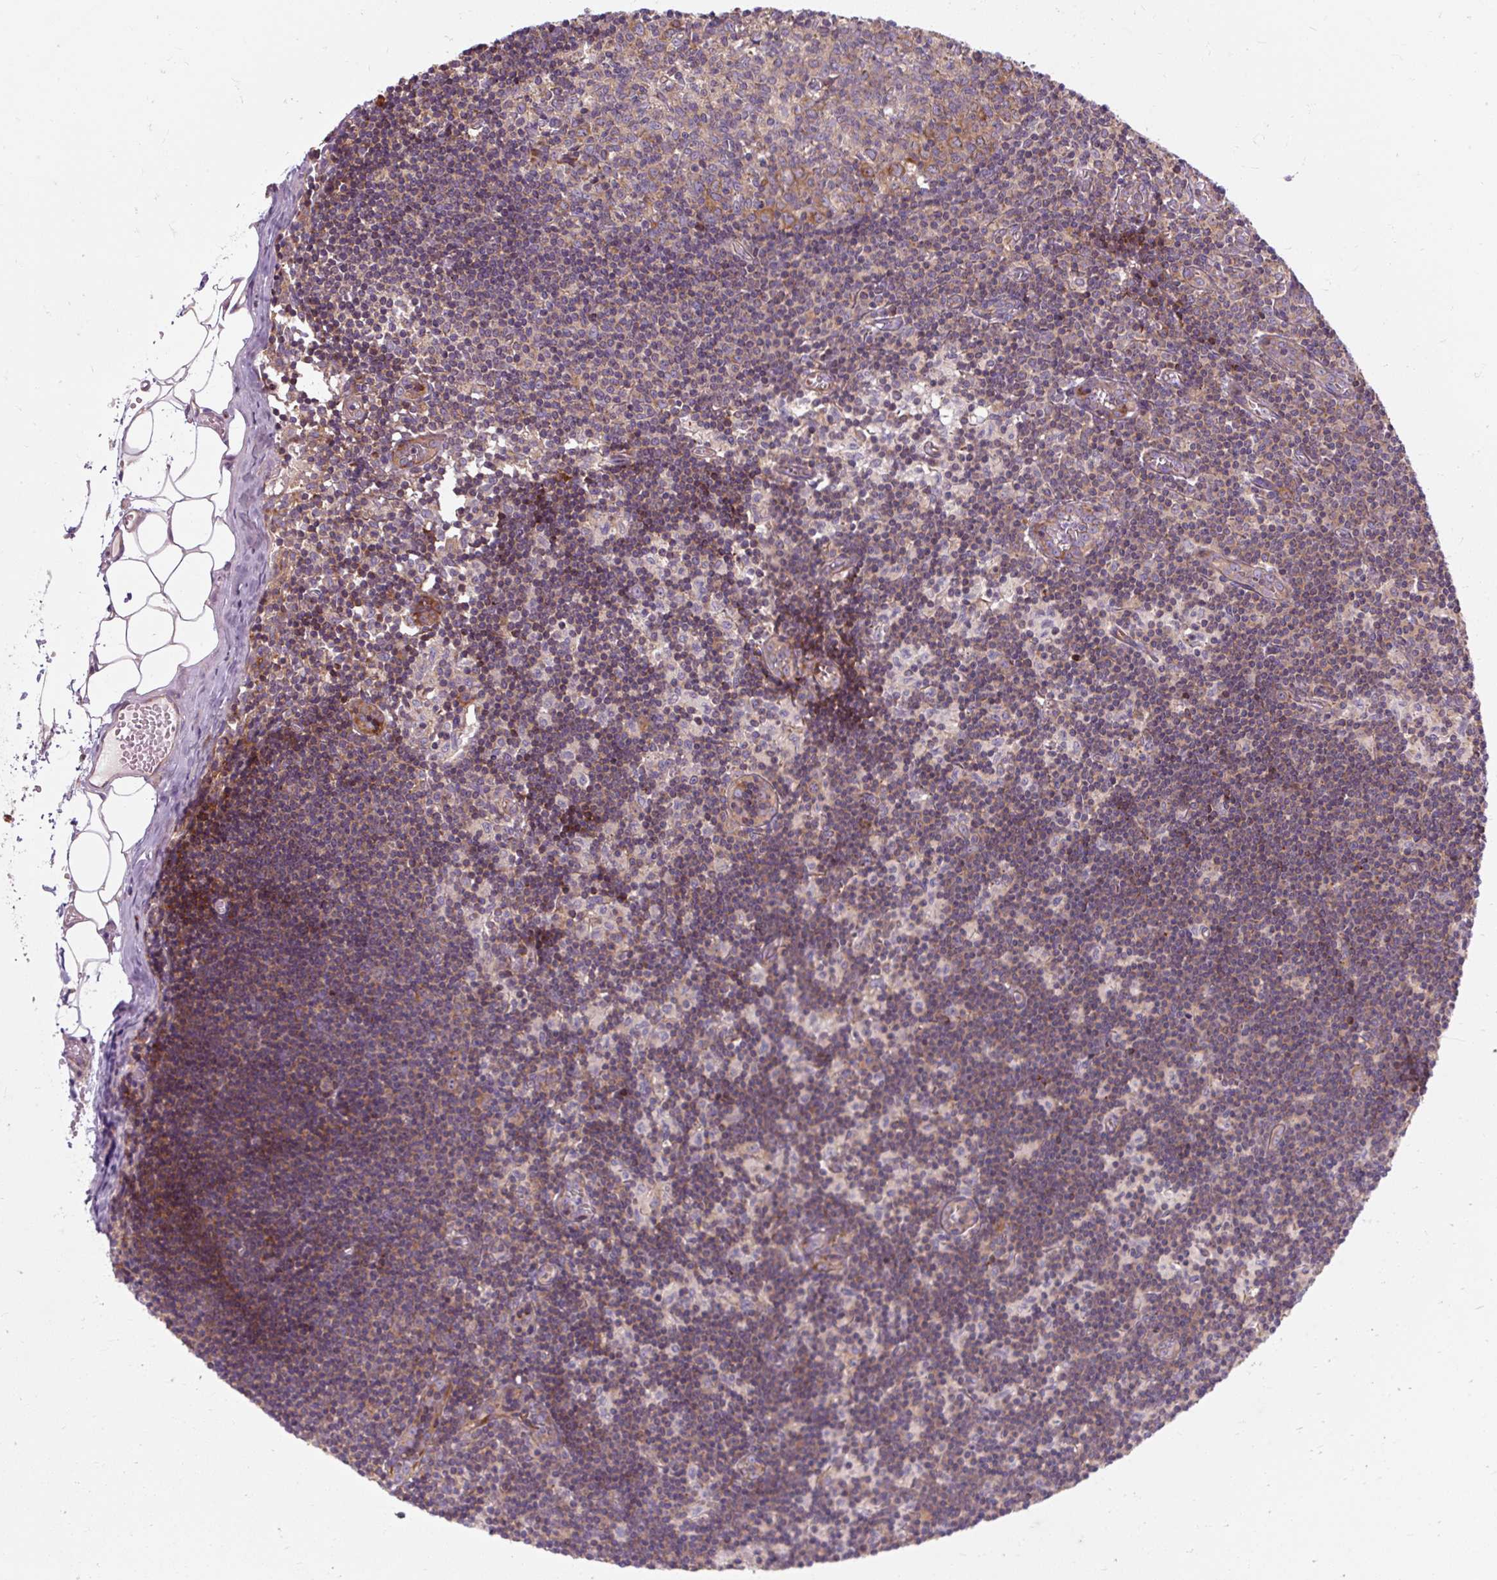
{"staining": {"intensity": "moderate", "quantity": "<25%", "location": "cytoplasmic/membranous"}, "tissue": "lymph node", "cell_type": "Germinal center cells", "image_type": "normal", "snomed": [{"axis": "morphology", "description": "Normal tissue, NOS"}, {"axis": "topography", "description": "Lymph node"}], "caption": "Immunohistochemistry (IHC) of unremarkable lymph node demonstrates low levels of moderate cytoplasmic/membranous positivity in approximately <25% of germinal center cells. The staining is performed using DAB (3,3'-diaminobenzidine) brown chromogen to label protein expression. The nuclei are counter-stained blue using hematoxylin.", "gene": "PRSS48", "patient": {"sex": "female", "age": 31}}